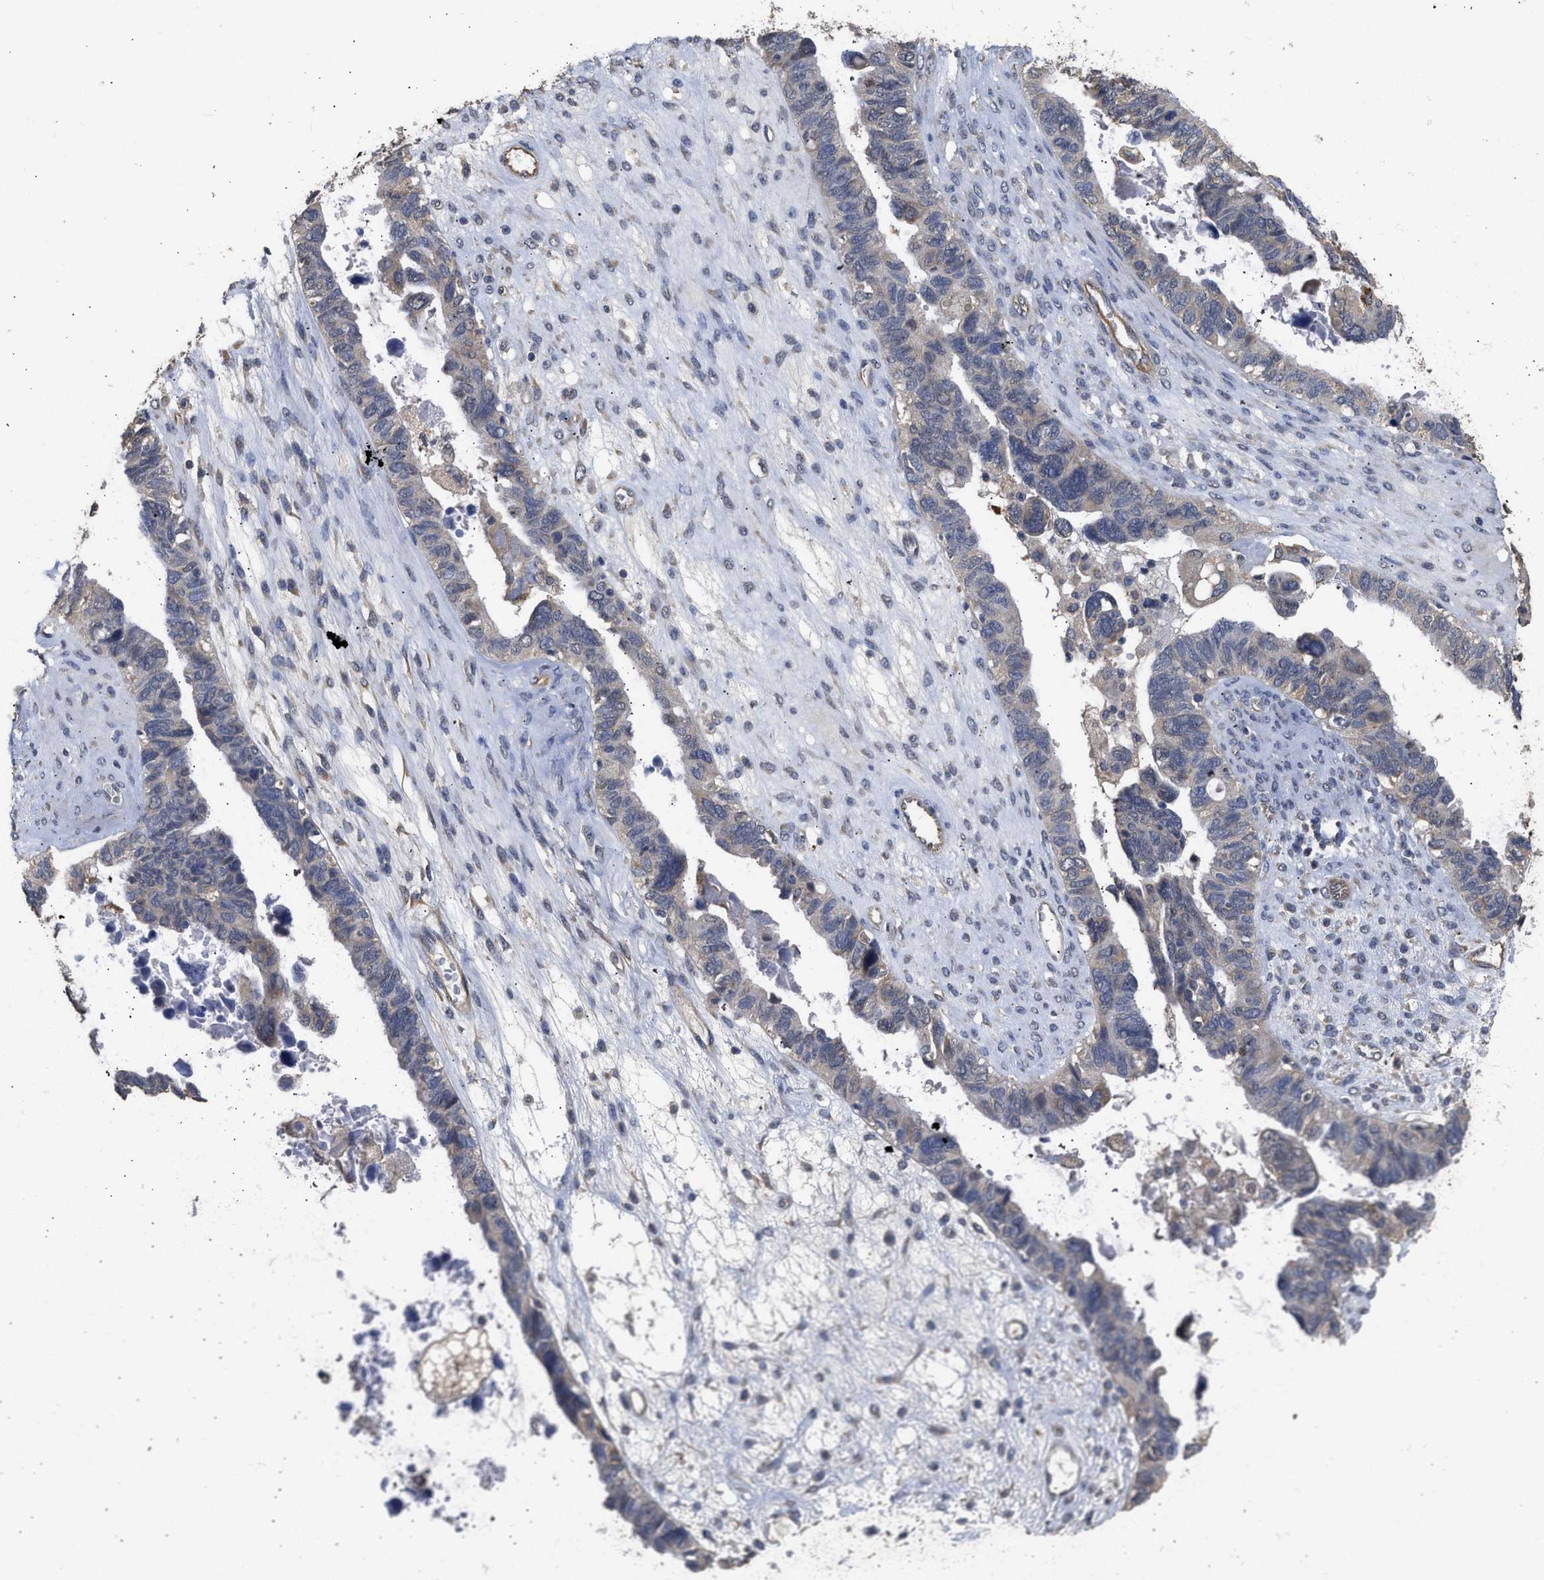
{"staining": {"intensity": "weak", "quantity": "25%-75%", "location": "cytoplasmic/membranous"}, "tissue": "ovarian cancer", "cell_type": "Tumor cells", "image_type": "cancer", "snomed": [{"axis": "morphology", "description": "Cystadenocarcinoma, serous, NOS"}, {"axis": "topography", "description": "Ovary"}], "caption": "Brown immunohistochemical staining in human serous cystadenocarcinoma (ovarian) displays weak cytoplasmic/membranous positivity in about 25%-75% of tumor cells. (IHC, brightfield microscopy, high magnification).", "gene": "SPINT2", "patient": {"sex": "female", "age": 79}}